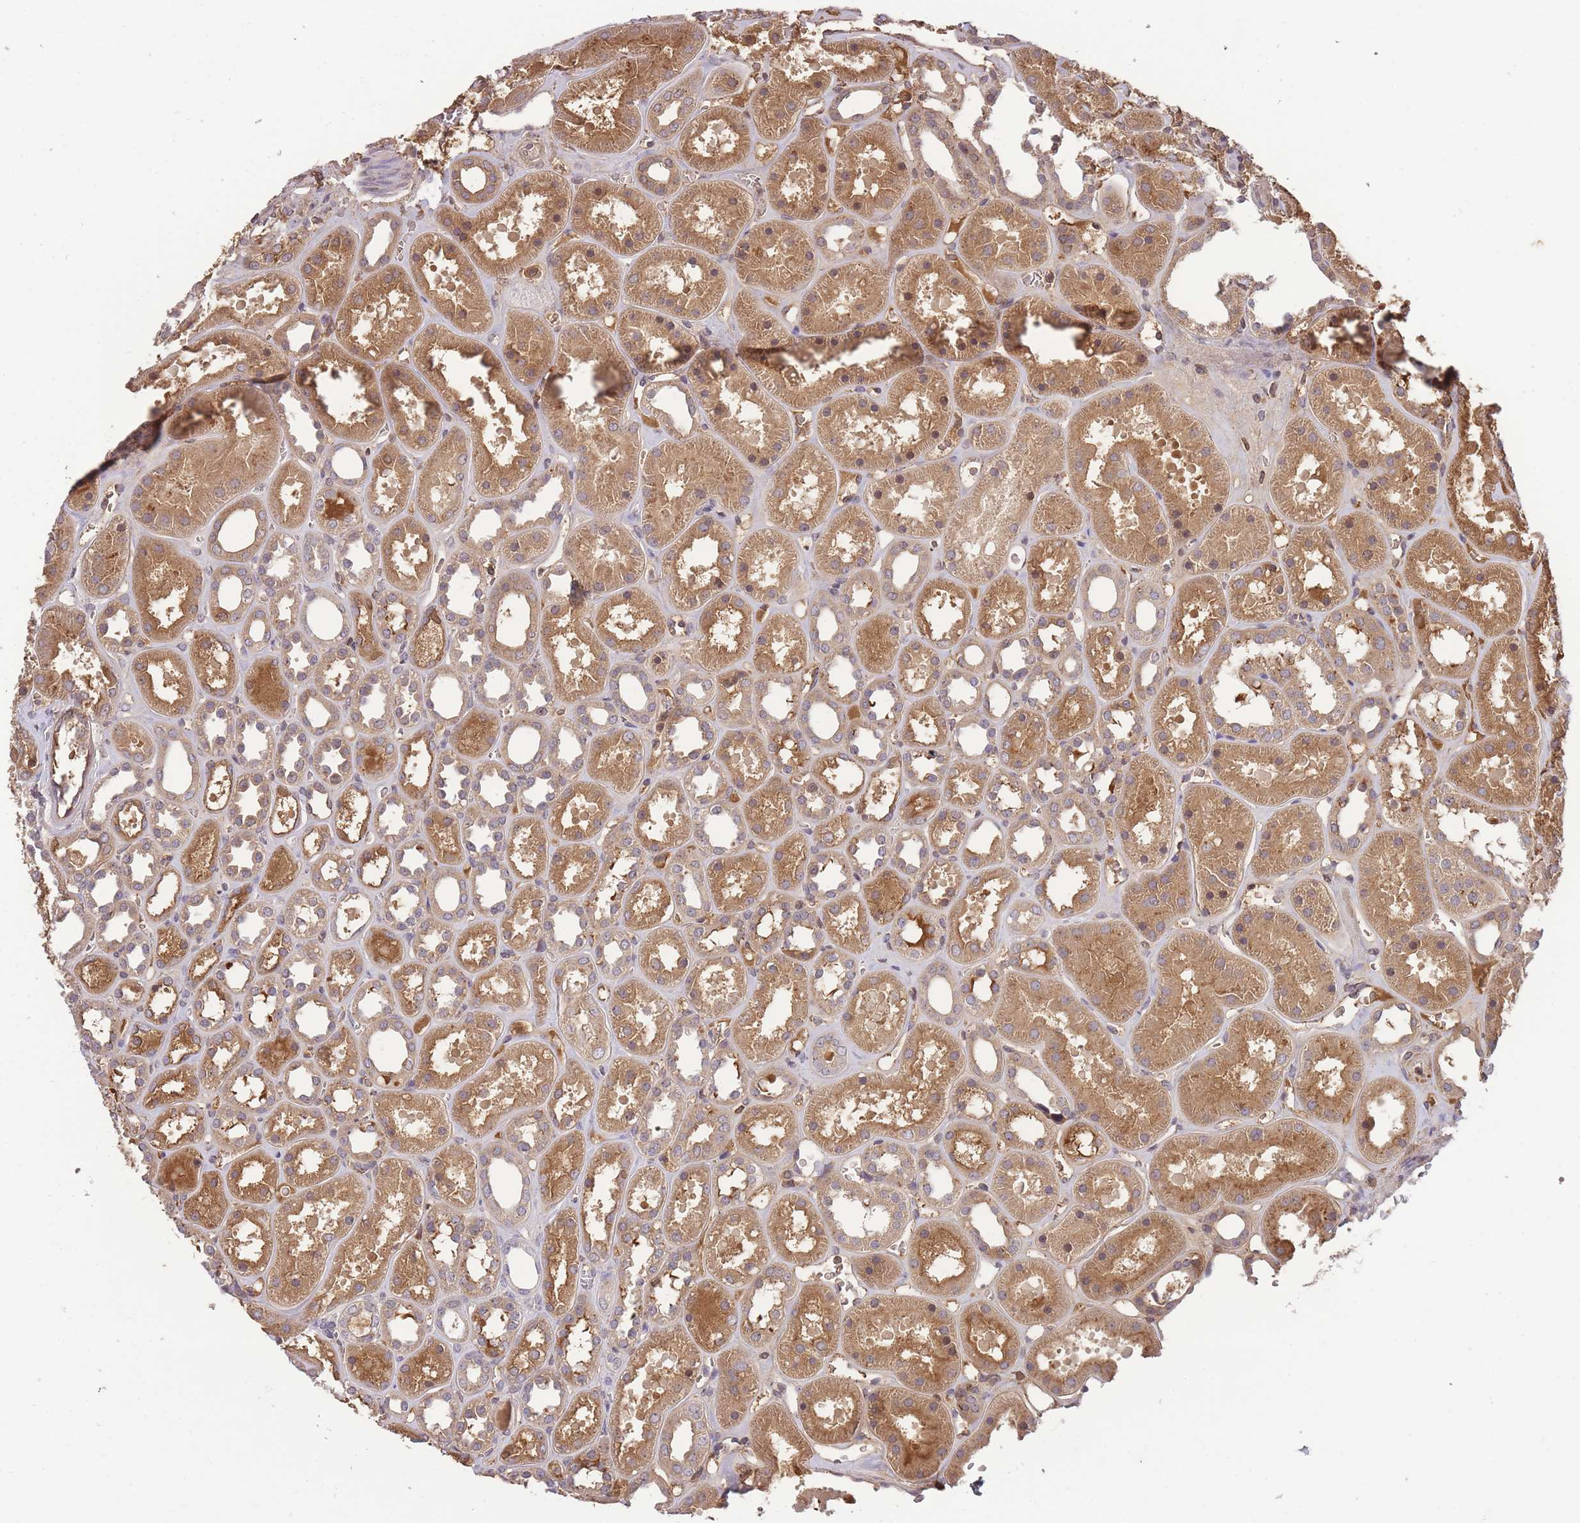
{"staining": {"intensity": "moderate", "quantity": "25%-75%", "location": "cytoplasmic/membranous"}, "tissue": "kidney", "cell_type": "Cells in glomeruli", "image_type": "normal", "snomed": [{"axis": "morphology", "description": "Normal tissue, NOS"}, {"axis": "topography", "description": "Kidney"}], "caption": "Cells in glomeruli exhibit moderate cytoplasmic/membranous staining in approximately 25%-75% of cells in unremarkable kidney.", "gene": "RALGDS", "patient": {"sex": "female", "age": 41}}